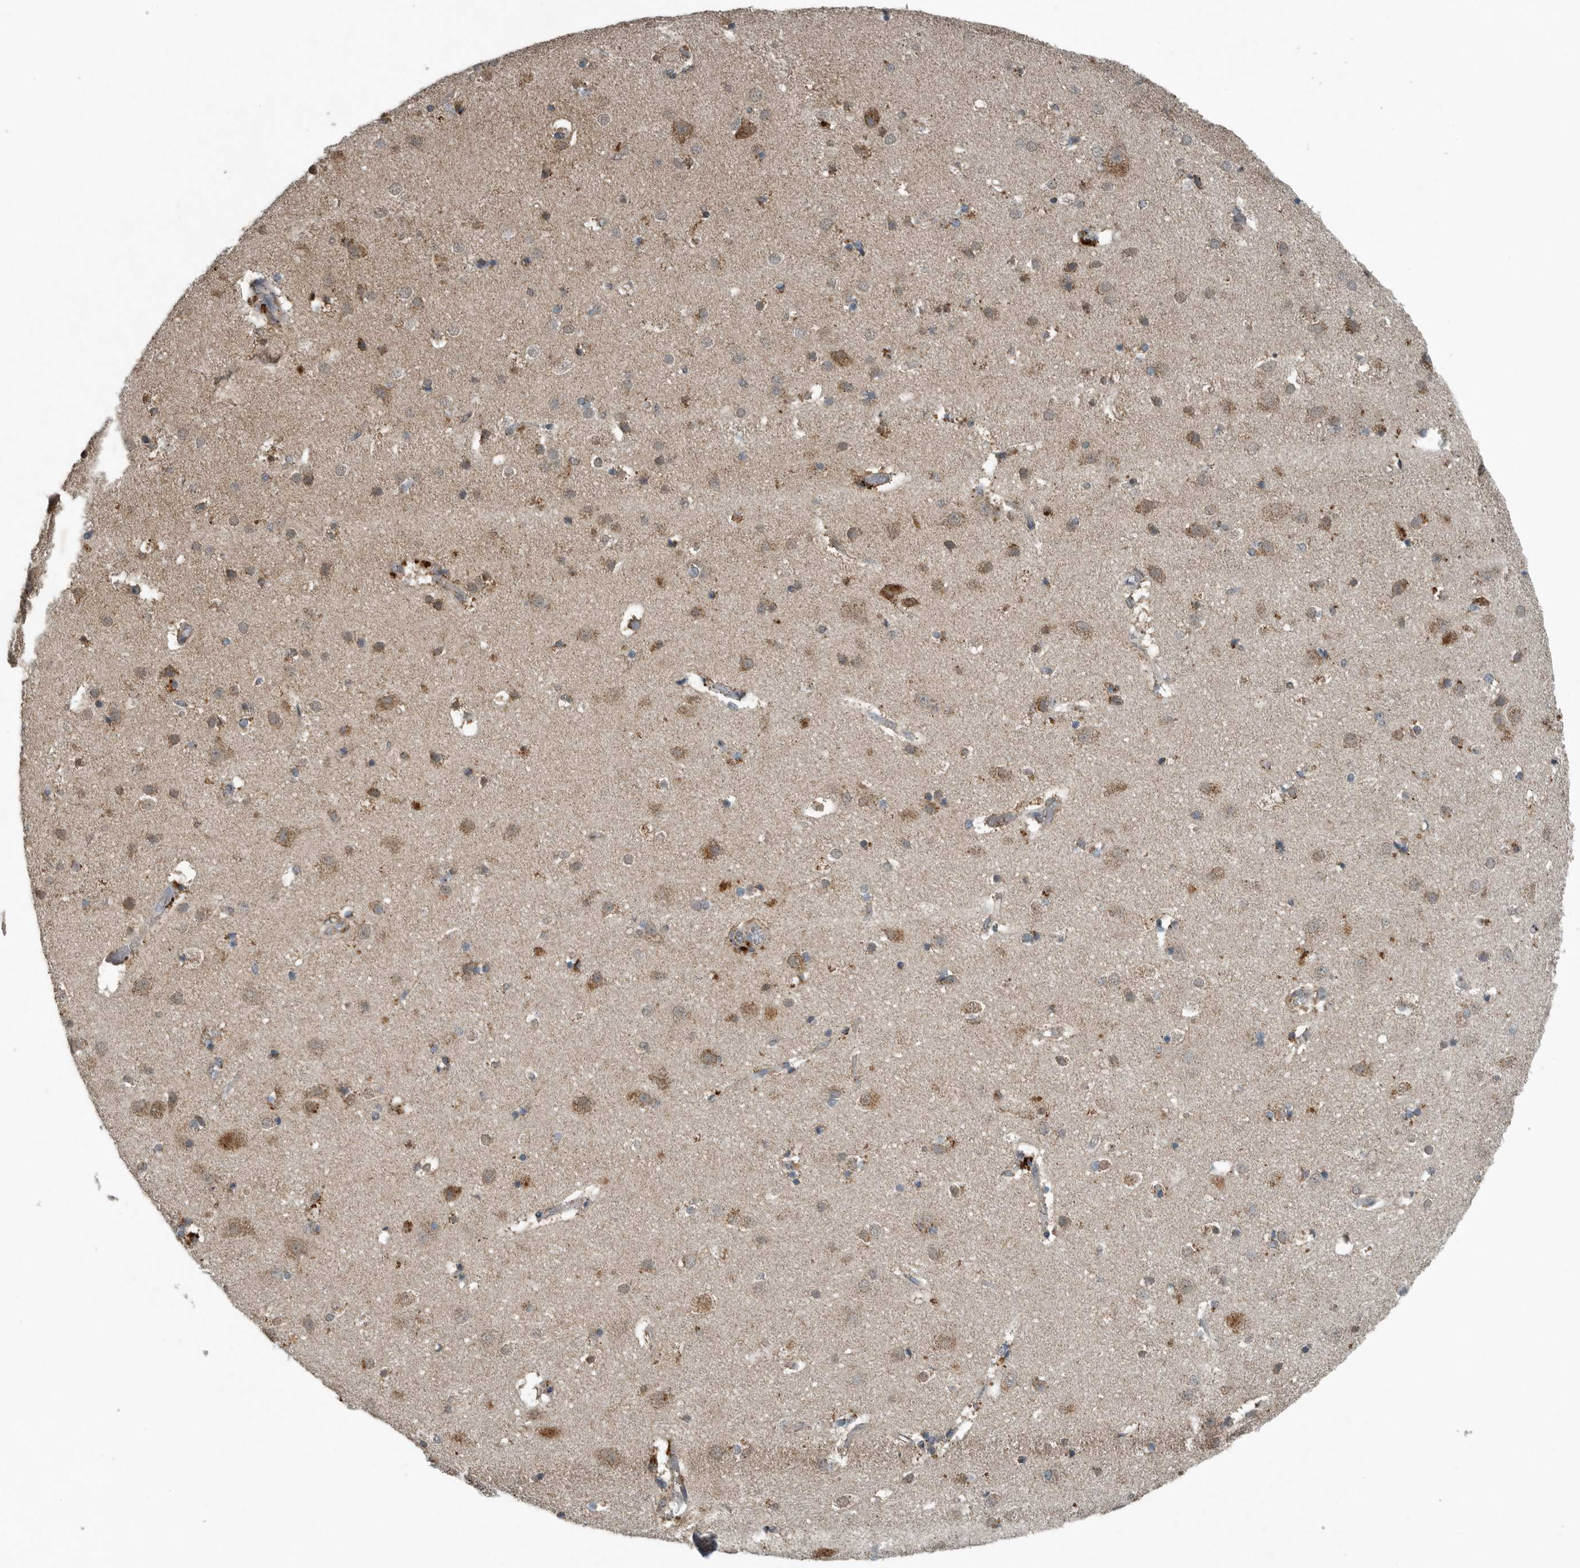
{"staining": {"intensity": "negative", "quantity": "none", "location": "none"}, "tissue": "cerebral cortex", "cell_type": "Endothelial cells", "image_type": "normal", "snomed": [{"axis": "morphology", "description": "Normal tissue, NOS"}, {"axis": "topography", "description": "Cerebral cortex"}], "caption": "Cerebral cortex was stained to show a protein in brown. There is no significant expression in endothelial cells. (Stains: DAB immunohistochemistry with hematoxylin counter stain, Microscopy: brightfield microscopy at high magnification).", "gene": "IL6ST", "patient": {"sex": "male", "age": 54}}